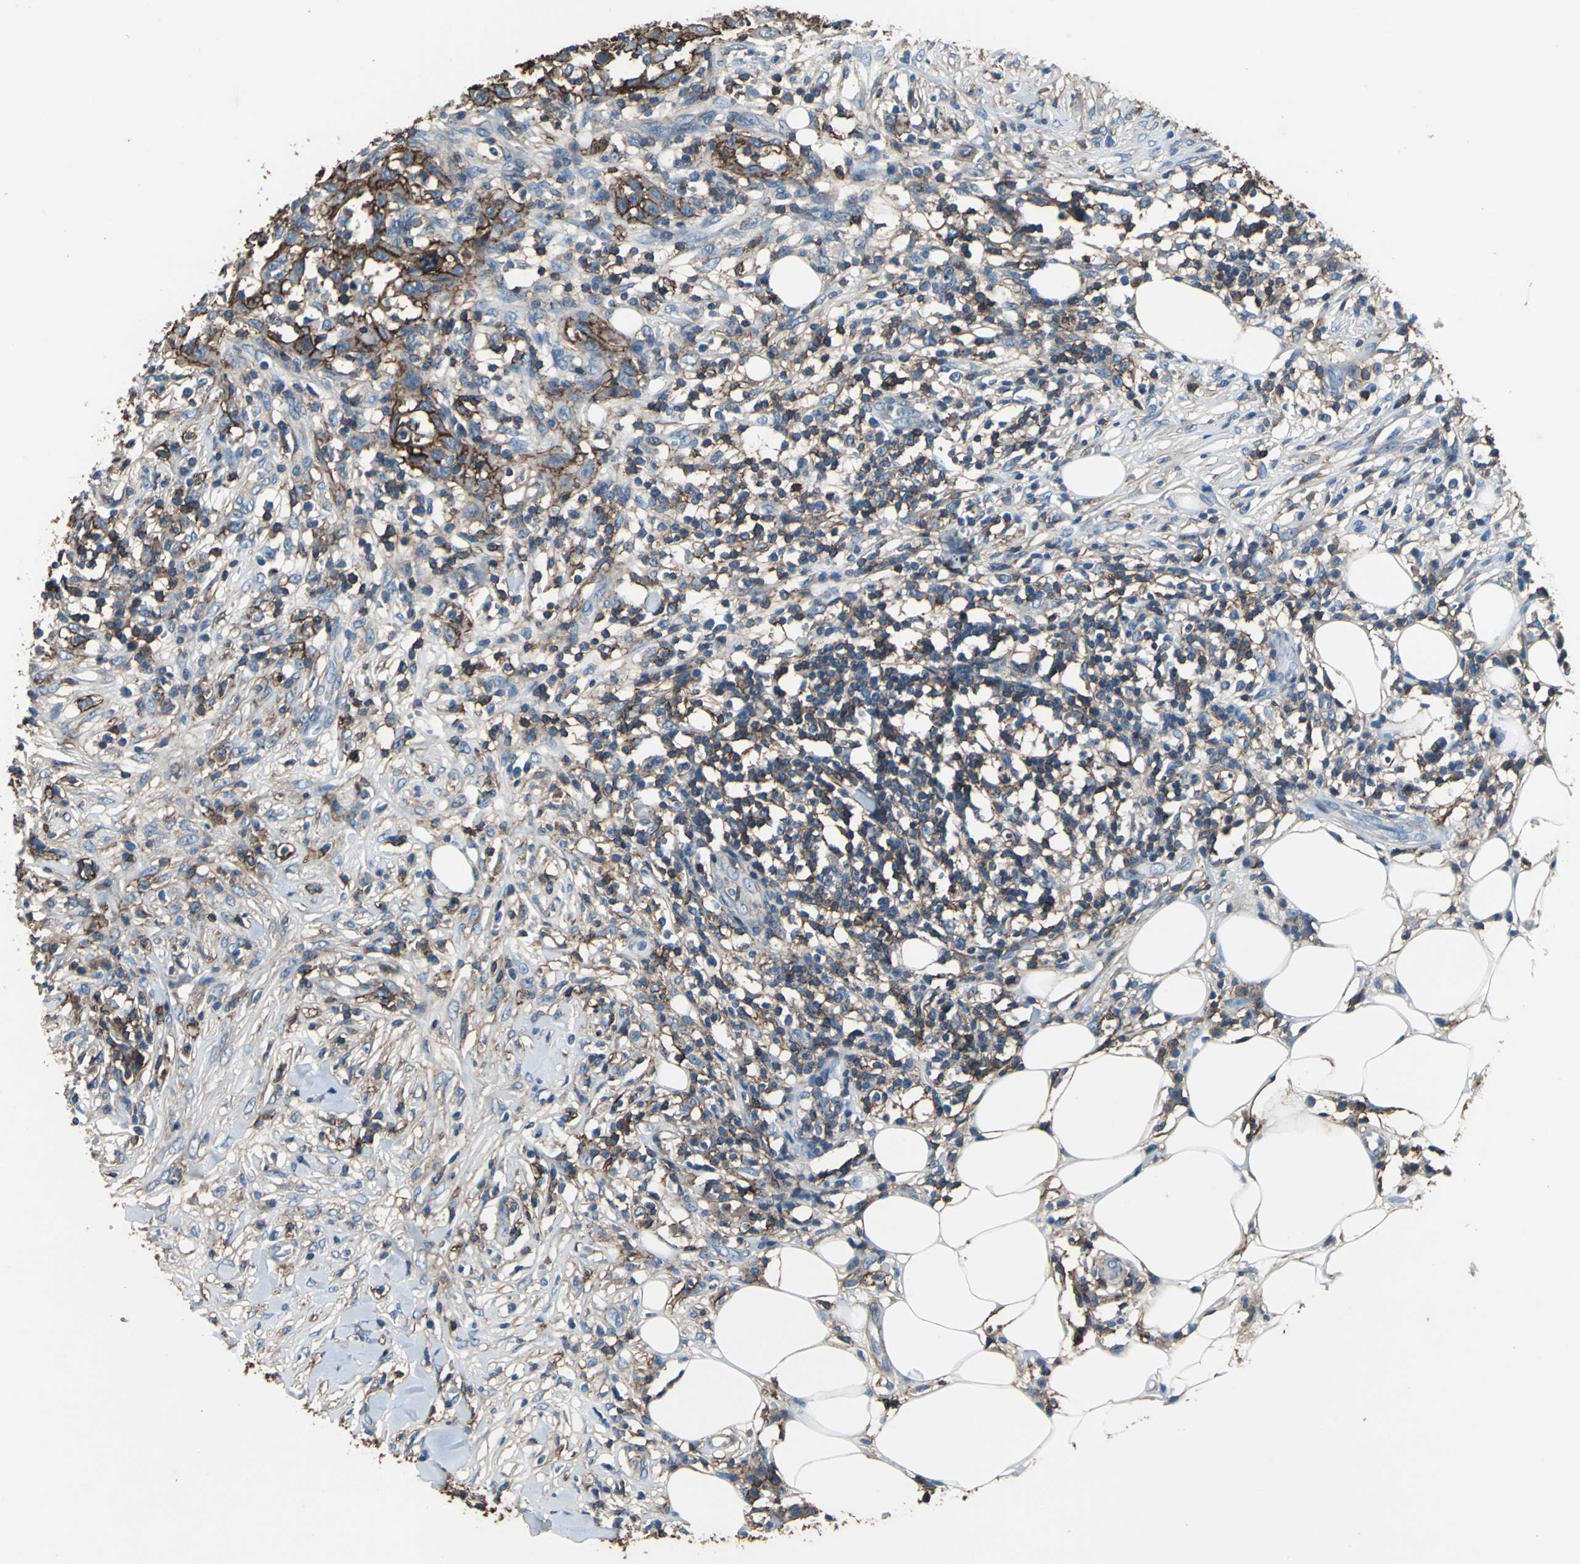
{"staining": {"intensity": "strong", "quantity": ">75%", "location": "cytoplasmic/membranous"}, "tissue": "skin cancer", "cell_type": "Tumor cells", "image_type": "cancer", "snomed": [{"axis": "morphology", "description": "Squamous cell carcinoma, NOS"}, {"axis": "topography", "description": "Skin"}], "caption": "Strong cytoplasmic/membranous protein positivity is present in about >75% of tumor cells in skin cancer (squamous cell carcinoma).", "gene": "CD44", "patient": {"sex": "male", "age": 24}}